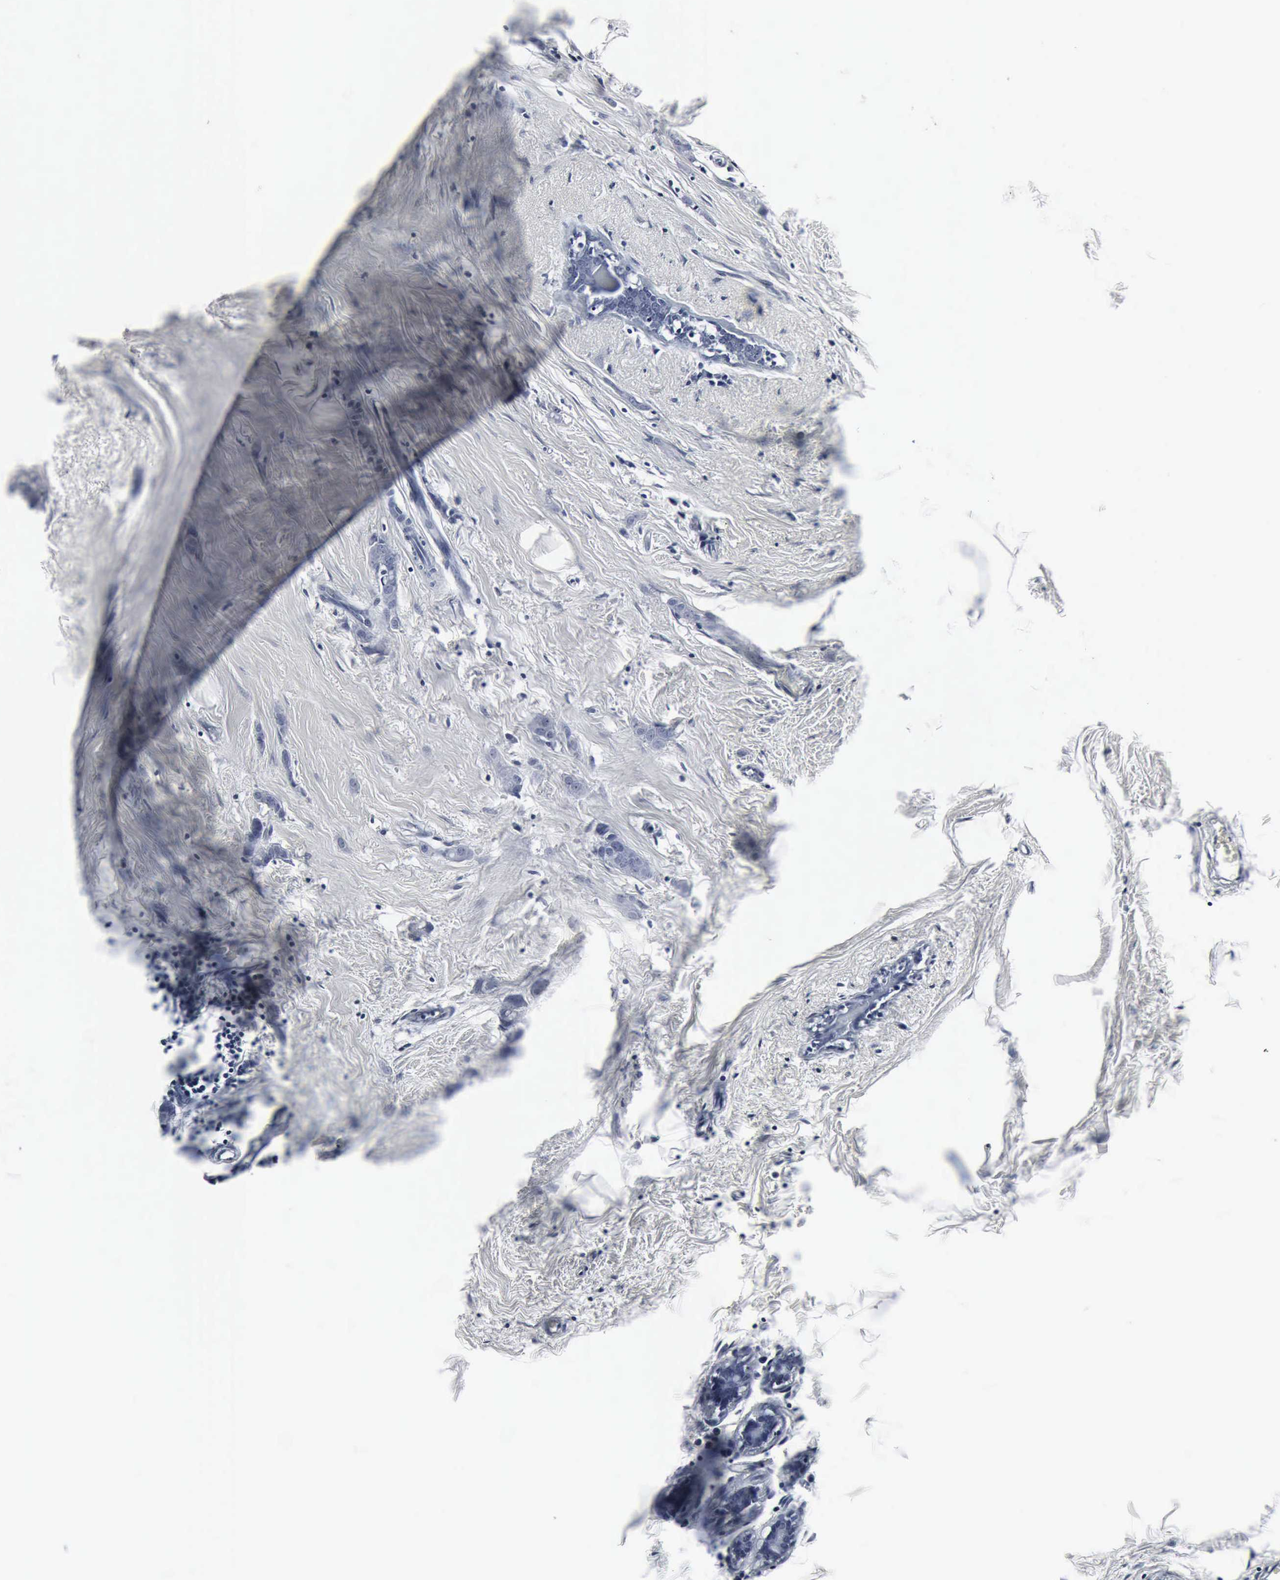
{"staining": {"intensity": "negative", "quantity": "none", "location": "none"}, "tissue": "breast cancer", "cell_type": "Tumor cells", "image_type": "cancer", "snomed": [{"axis": "morphology", "description": "Lobular carcinoma"}, {"axis": "topography", "description": "Breast"}], "caption": "DAB immunohistochemical staining of breast cancer demonstrates no significant staining in tumor cells.", "gene": "SNAP25", "patient": {"sex": "female", "age": 55}}